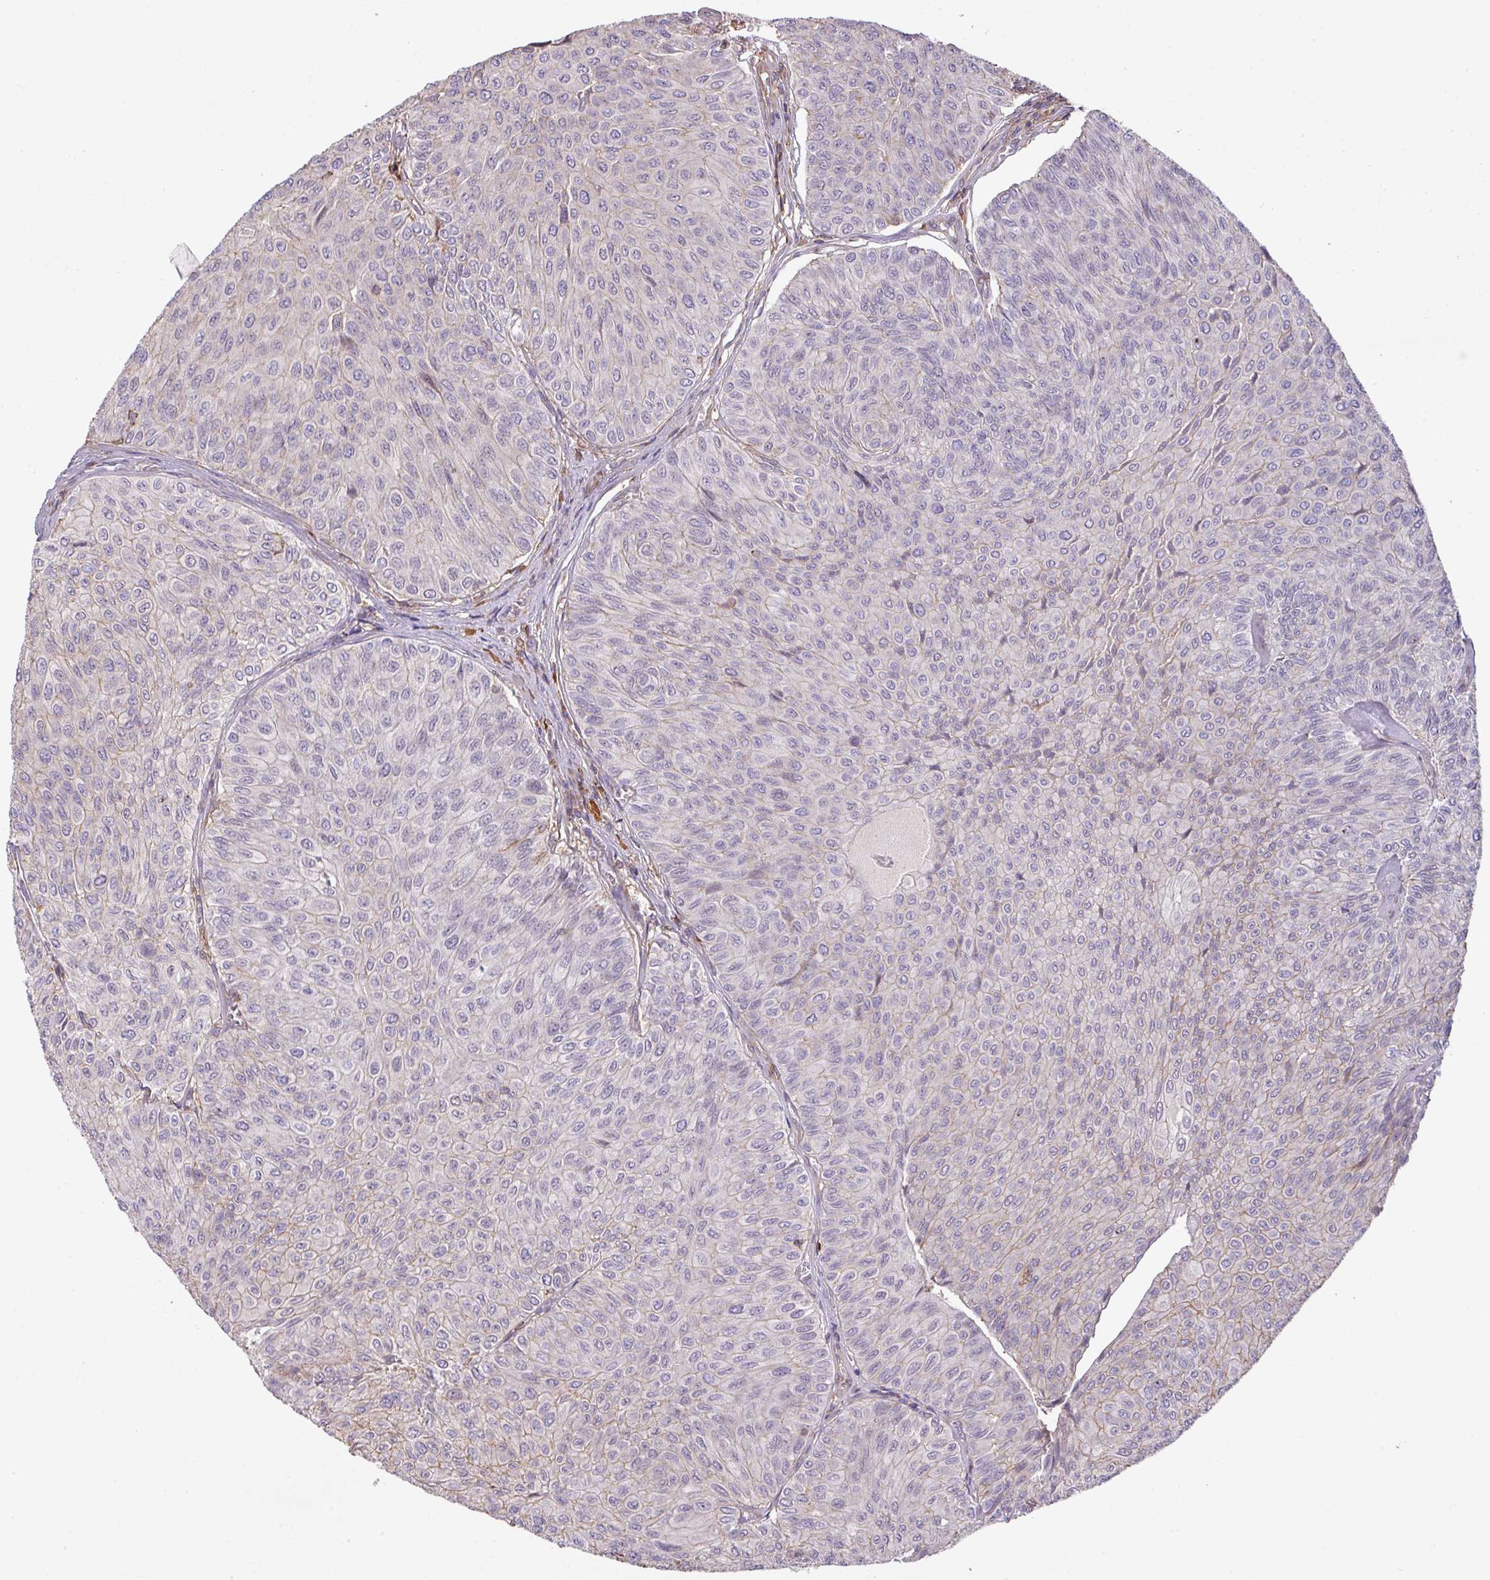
{"staining": {"intensity": "weak", "quantity": "<25%", "location": "cytoplasmic/membranous"}, "tissue": "urothelial cancer", "cell_type": "Tumor cells", "image_type": "cancer", "snomed": [{"axis": "morphology", "description": "Urothelial carcinoma, NOS"}, {"axis": "topography", "description": "Urinary bladder"}], "caption": "This is a image of immunohistochemistry staining of transitional cell carcinoma, which shows no positivity in tumor cells. (DAB (3,3'-diaminobenzidine) immunohistochemistry with hematoxylin counter stain).", "gene": "LRRC41", "patient": {"sex": "male", "age": 59}}